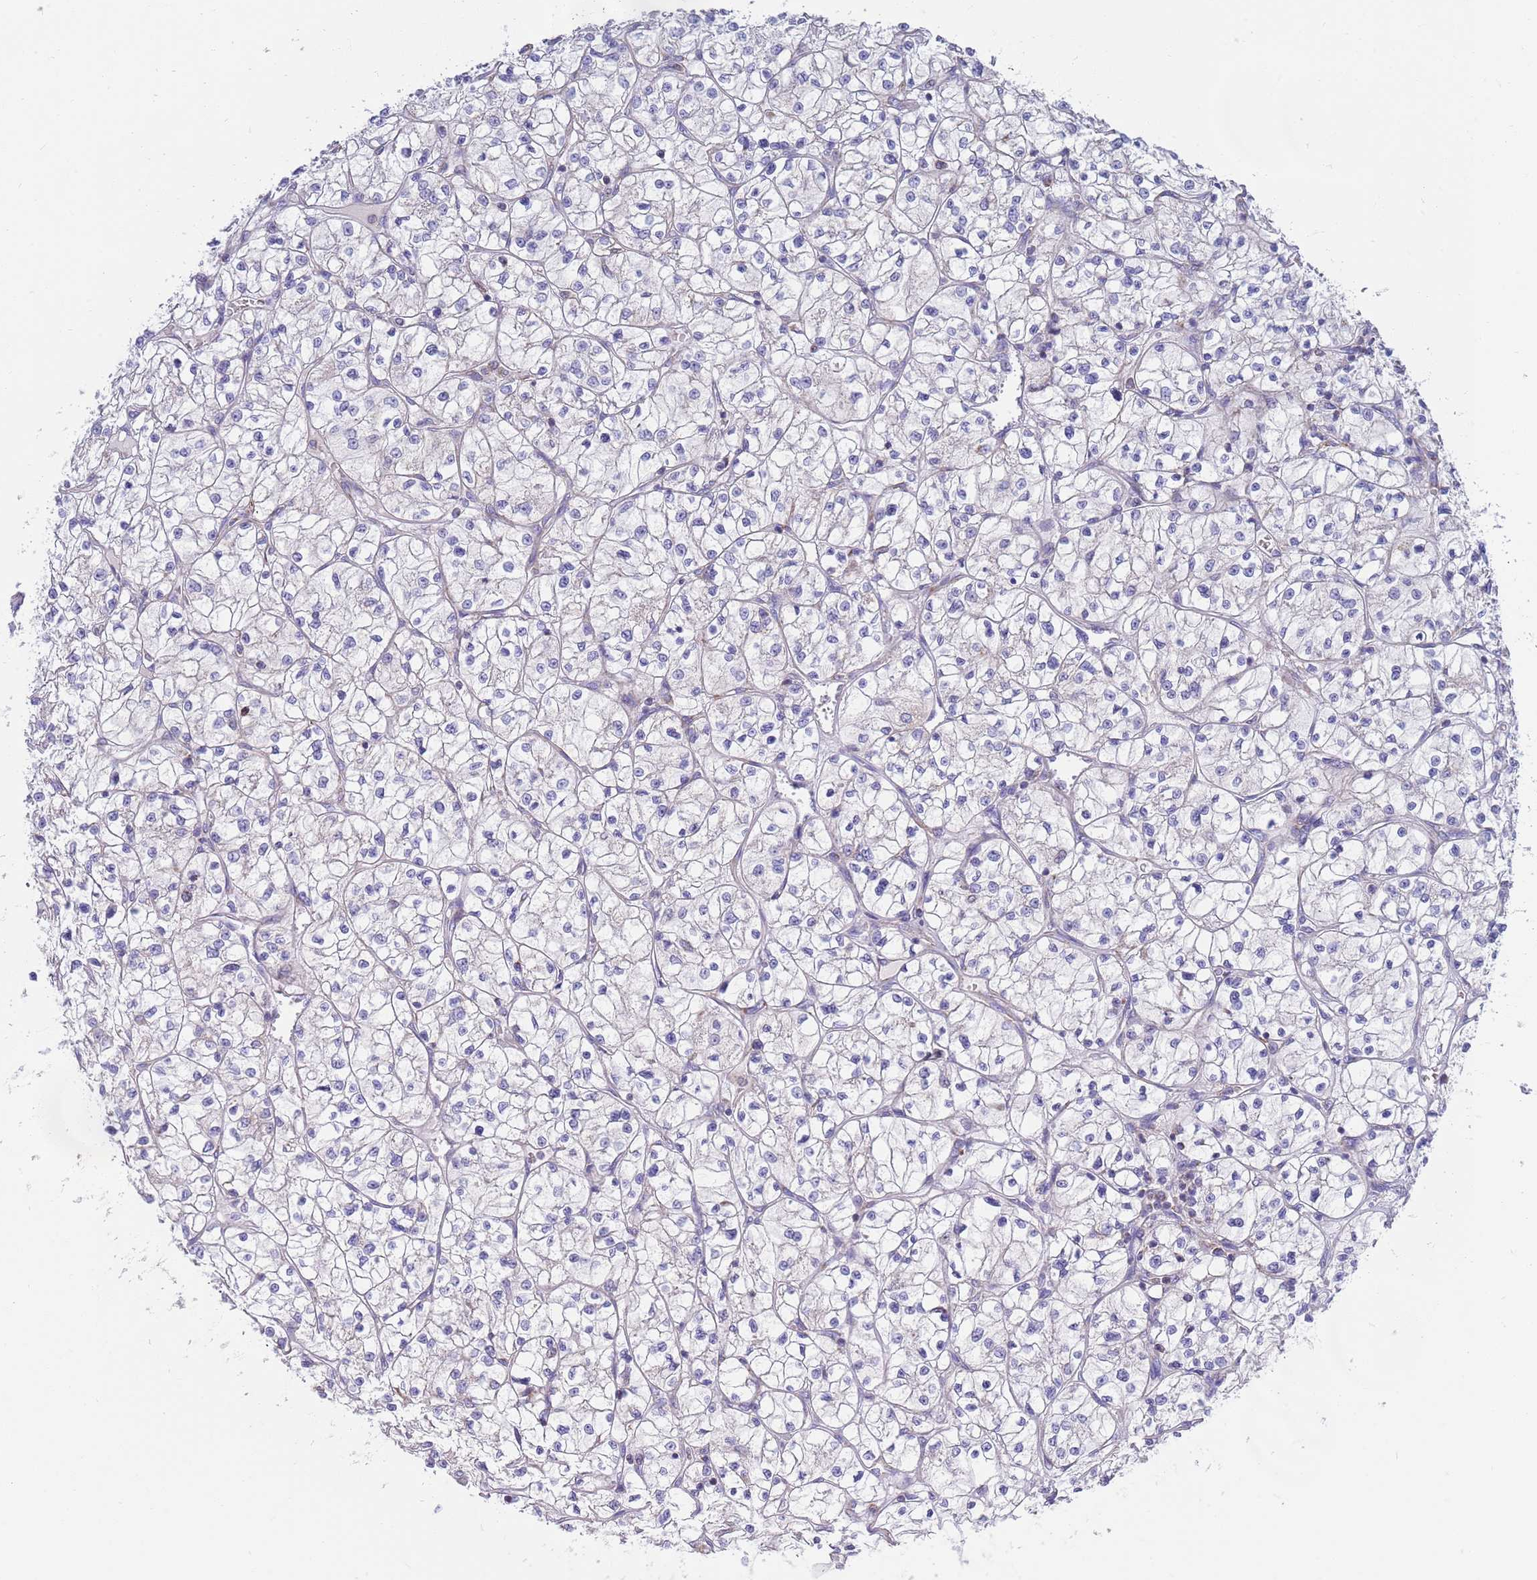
{"staining": {"intensity": "weak", "quantity": "<25%", "location": "cytoplasmic/membranous"}, "tissue": "renal cancer", "cell_type": "Tumor cells", "image_type": "cancer", "snomed": [{"axis": "morphology", "description": "Adenocarcinoma, NOS"}, {"axis": "topography", "description": "Kidney"}], "caption": "Photomicrograph shows no significant protein expression in tumor cells of renal adenocarcinoma.", "gene": "EMC8", "patient": {"sex": "female", "age": 64}}